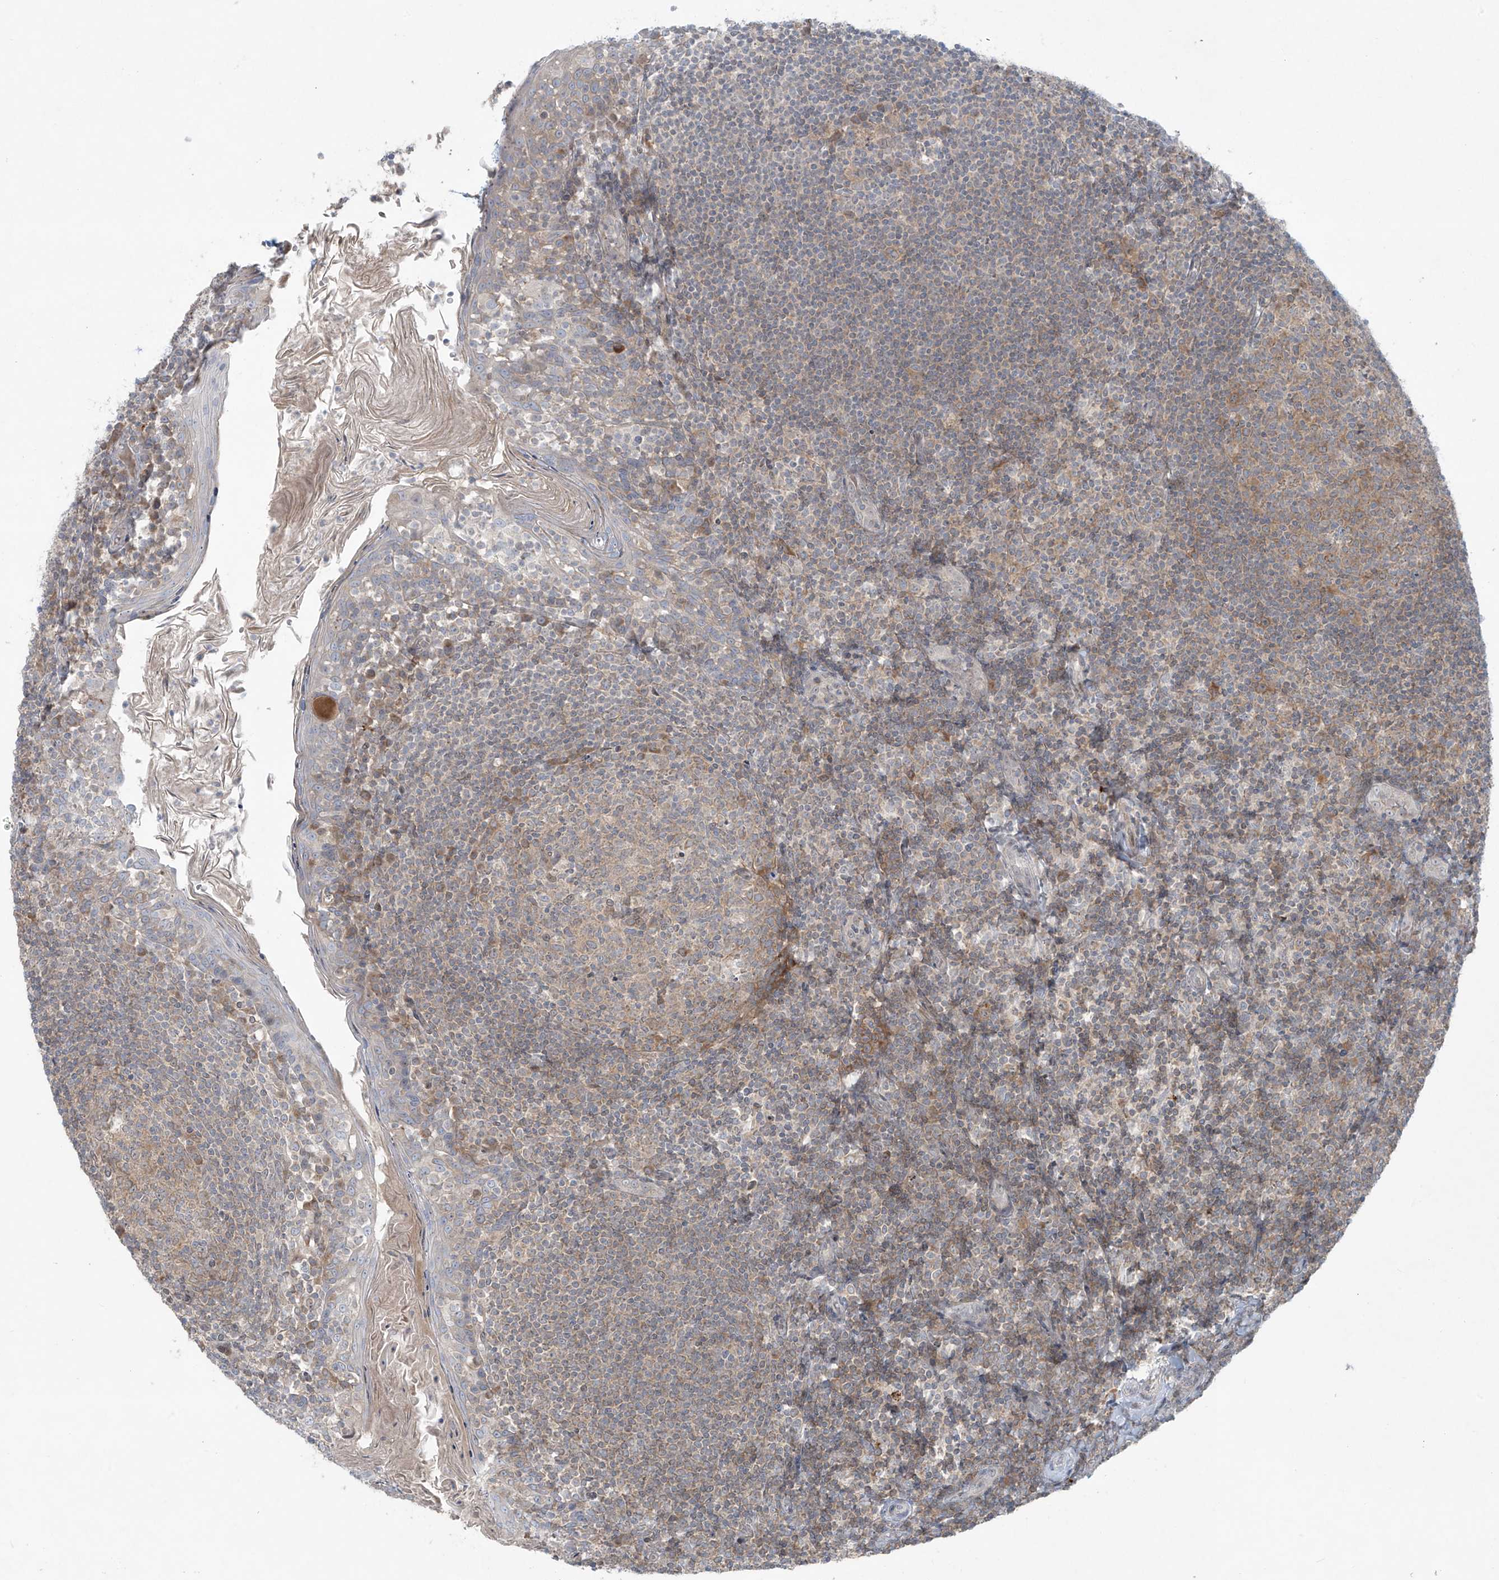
{"staining": {"intensity": "moderate", "quantity": "<25%", "location": "cytoplasmic/membranous"}, "tissue": "tonsil", "cell_type": "Germinal center cells", "image_type": "normal", "snomed": [{"axis": "morphology", "description": "Normal tissue, NOS"}, {"axis": "topography", "description": "Tonsil"}], "caption": "Immunohistochemistry micrograph of unremarkable tonsil stained for a protein (brown), which exhibits low levels of moderate cytoplasmic/membranous staining in approximately <25% of germinal center cells.", "gene": "PPAT", "patient": {"sex": "female", "age": 19}}